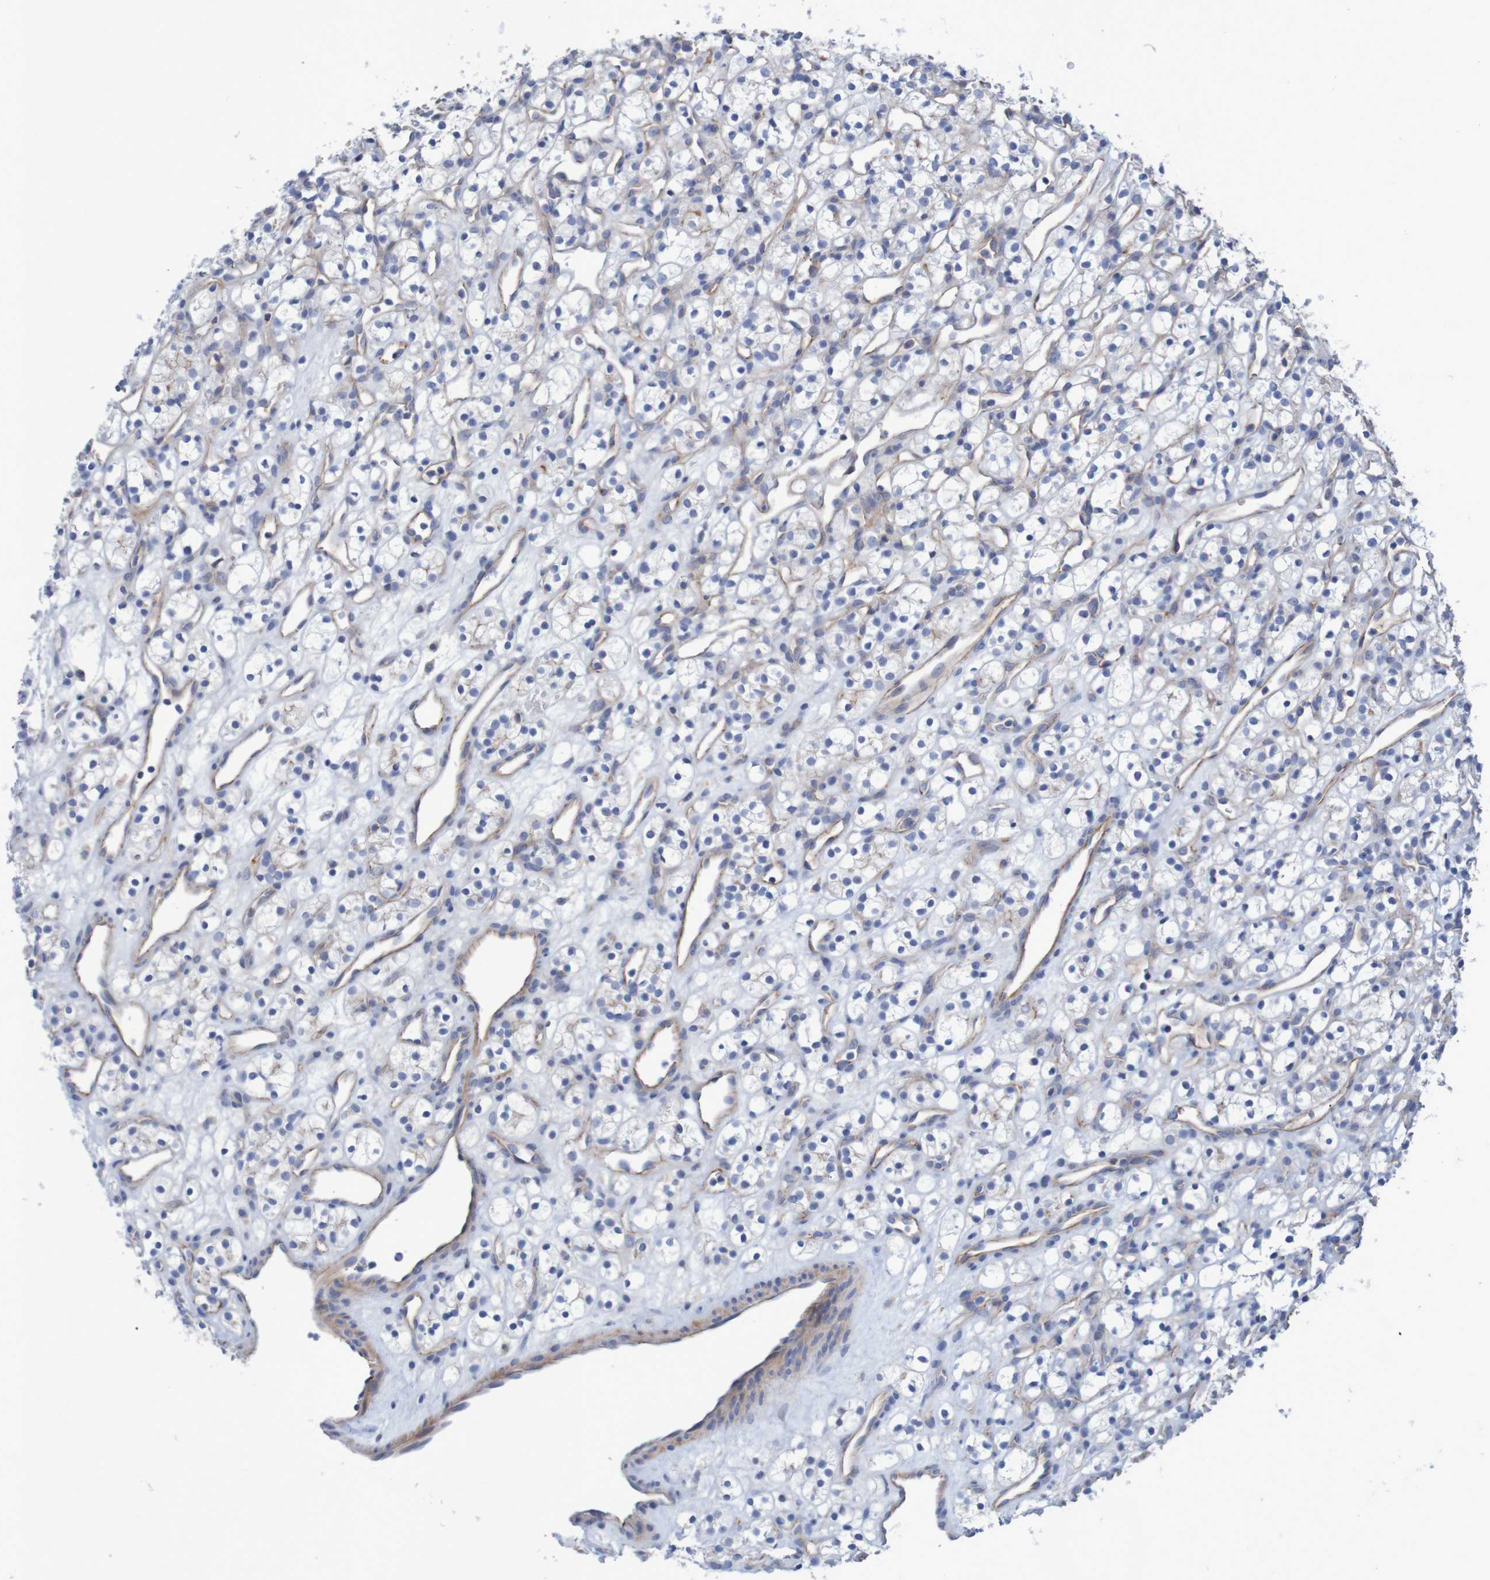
{"staining": {"intensity": "negative", "quantity": "none", "location": "none"}, "tissue": "renal cancer", "cell_type": "Tumor cells", "image_type": "cancer", "snomed": [{"axis": "morphology", "description": "Adenocarcinoma, NOS"}, {"axis": "topography", "description": "Kidney"}], "caption": "Tumor cells show no significant protein staining in adenocarcinoma (renal). The staining was performed using DAB to visualize the protein expression in brown, while the nuclei were stained in blue with hematoxylin (Magnification: 20x).", "gene": "NECTIN2", "patient": {"sex": "female", "age": 60}}